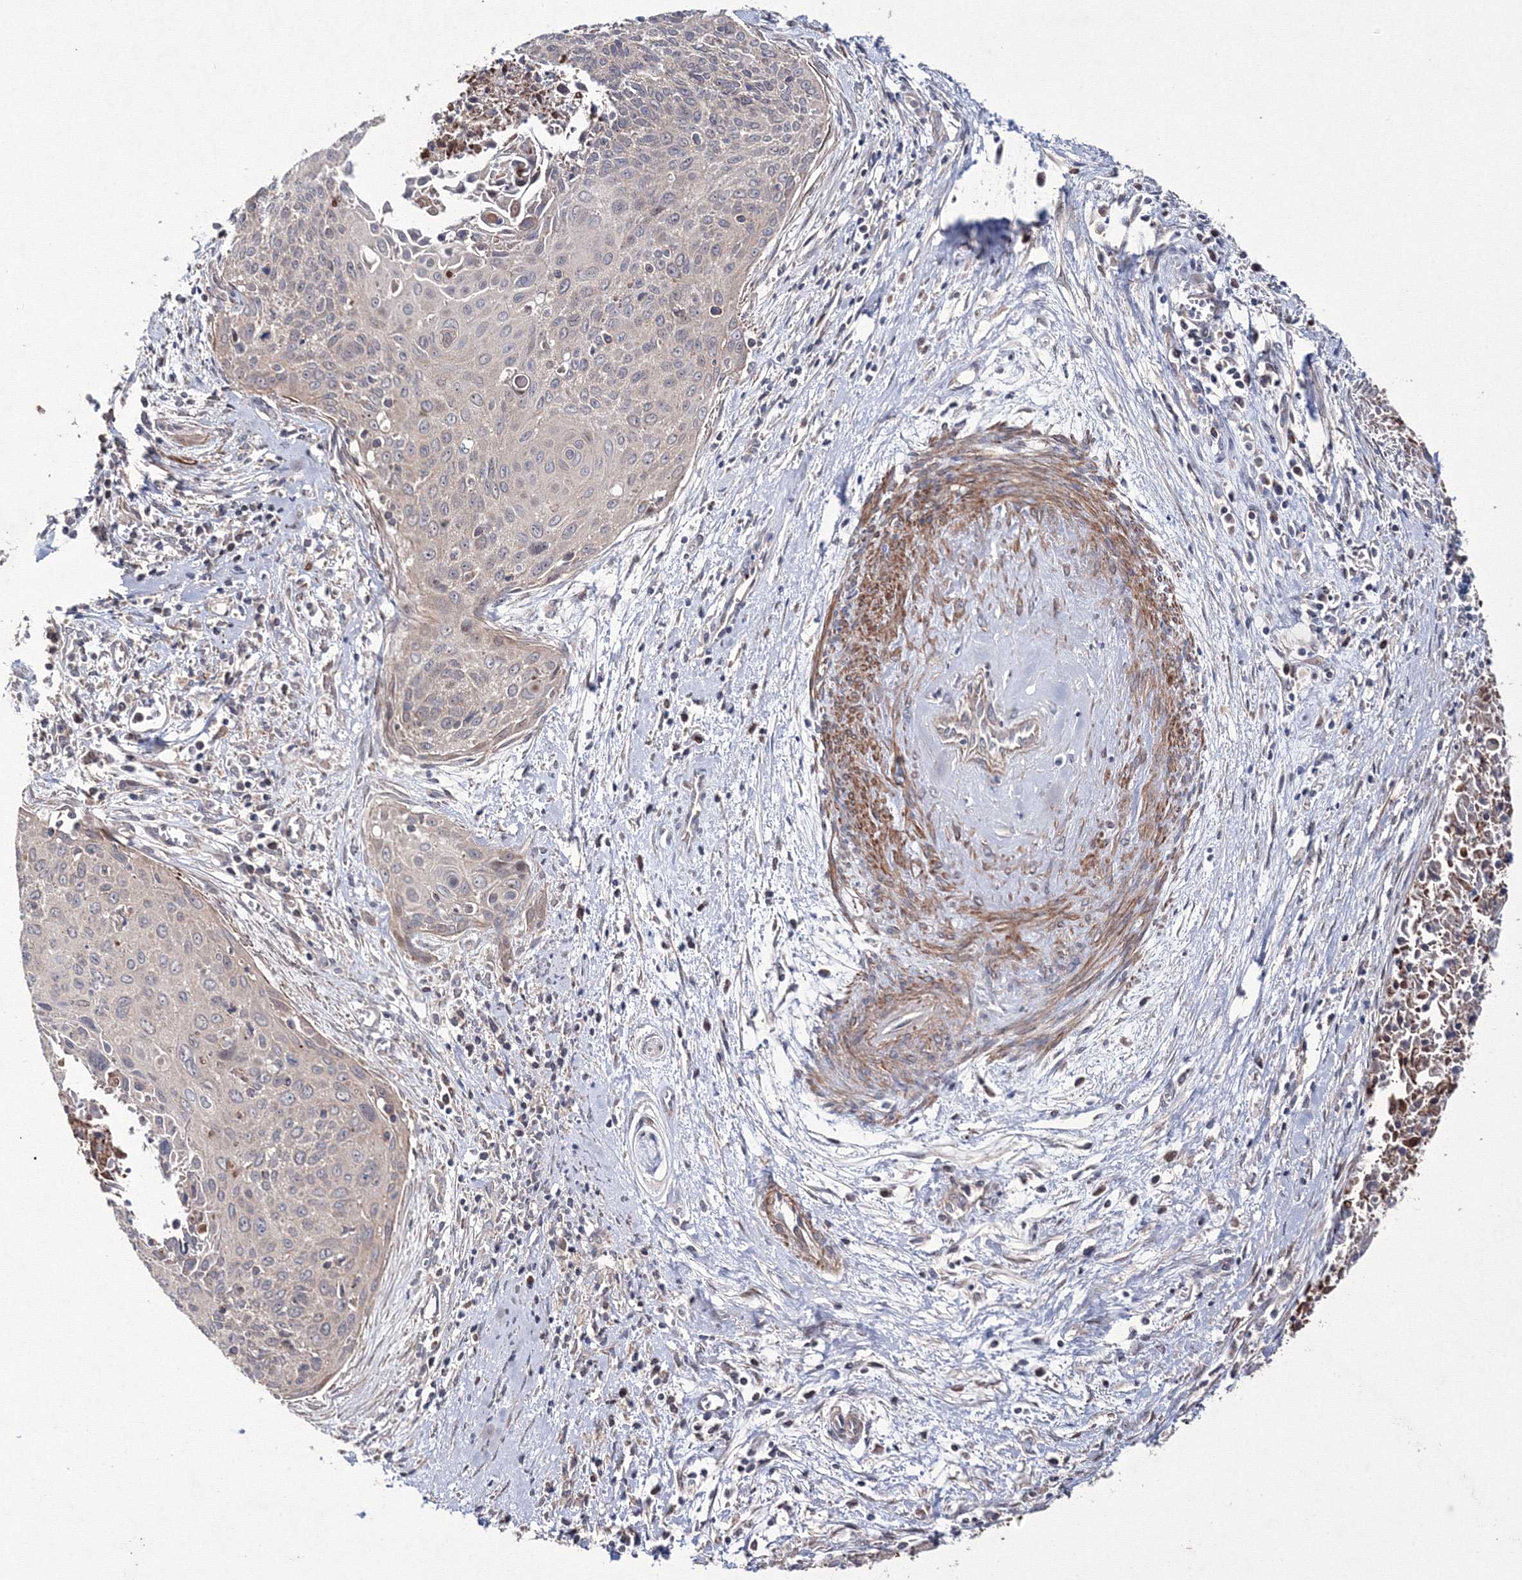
{"staining": {"intensity": "negative", "quantity": "none", "location": "none"}, "tissue": "cervical cancer", "cell_type": "Tumor cells", "image_type": "cancer", "snomed": [{"axis": "morphology", "description": "Squamous cell carcinoma, NOS"}, {"axis": "topography", "description": "Cervix"}], "caption": "Immunohistochemical staining of squamous cell carcinoma (cervical) exhibits no significant positivity in tumor cells. The staining is performed using DAB brown chromogen with nuclei counter-stained in using hematoxylin.", "gene": "PPP2R2B", "patient": {"sex": "female", "age": 55}}